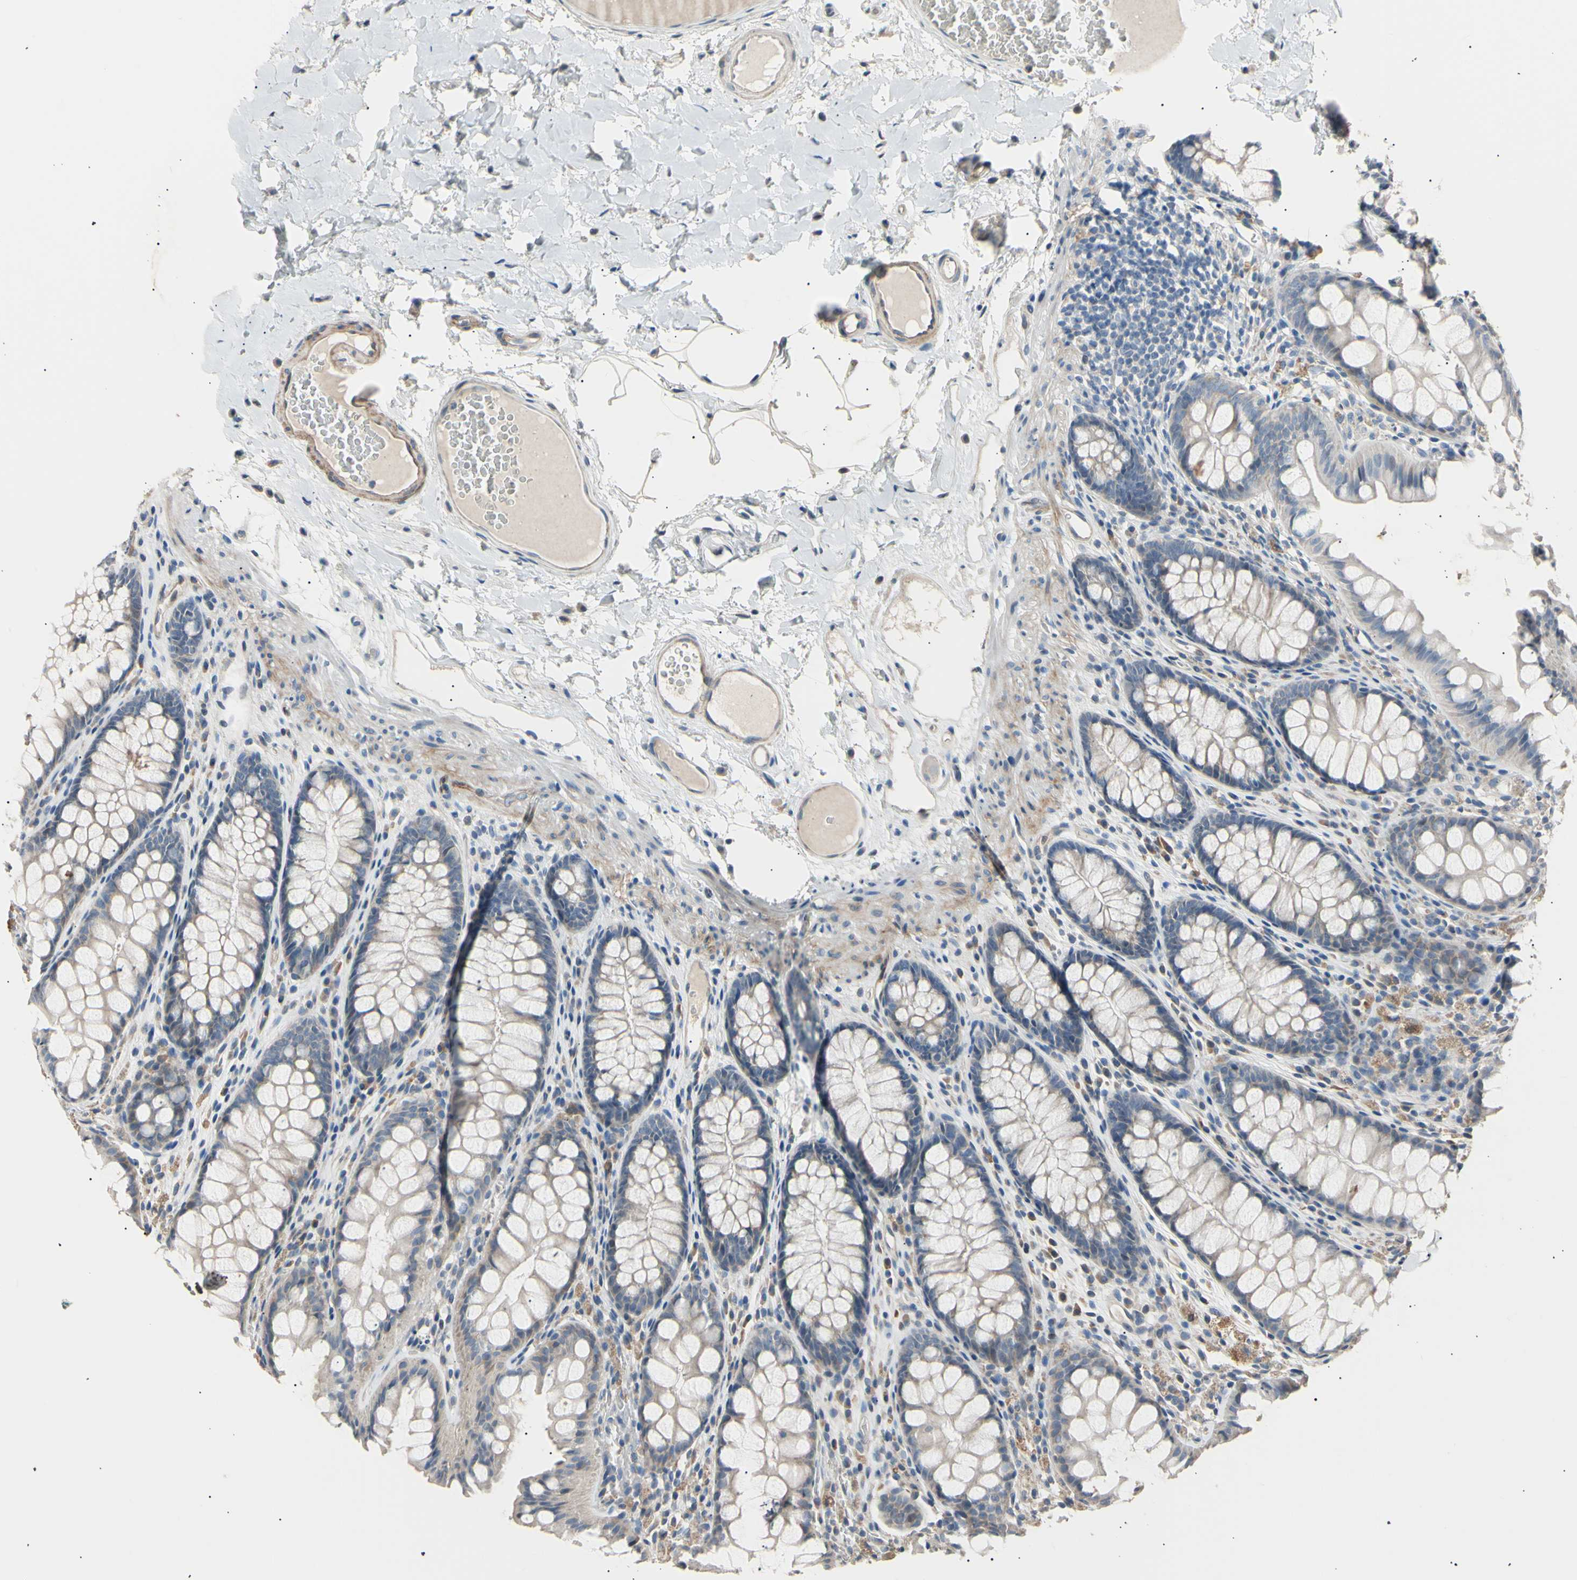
{"staining": {"intensity": "weak", "quantity": ">75%", "location": "cytoplasmic/membranous"}, "tissue": "colon", "cell_type": "Endothelial cells", "image_type": "normal", "snomed": [{"axis": "morphology", "description": "Normal tissue, NOS"}, {"axis": "topography", "description": "Colon"}], "caption": "Immunohistochemical staining of benign human colon exhibits low levels of weak cytoplasmic/membranous staining in approximately >75% of endothelial cells.", "gene": "LDLR", "patient": {"sex": "female", "age": 55}}